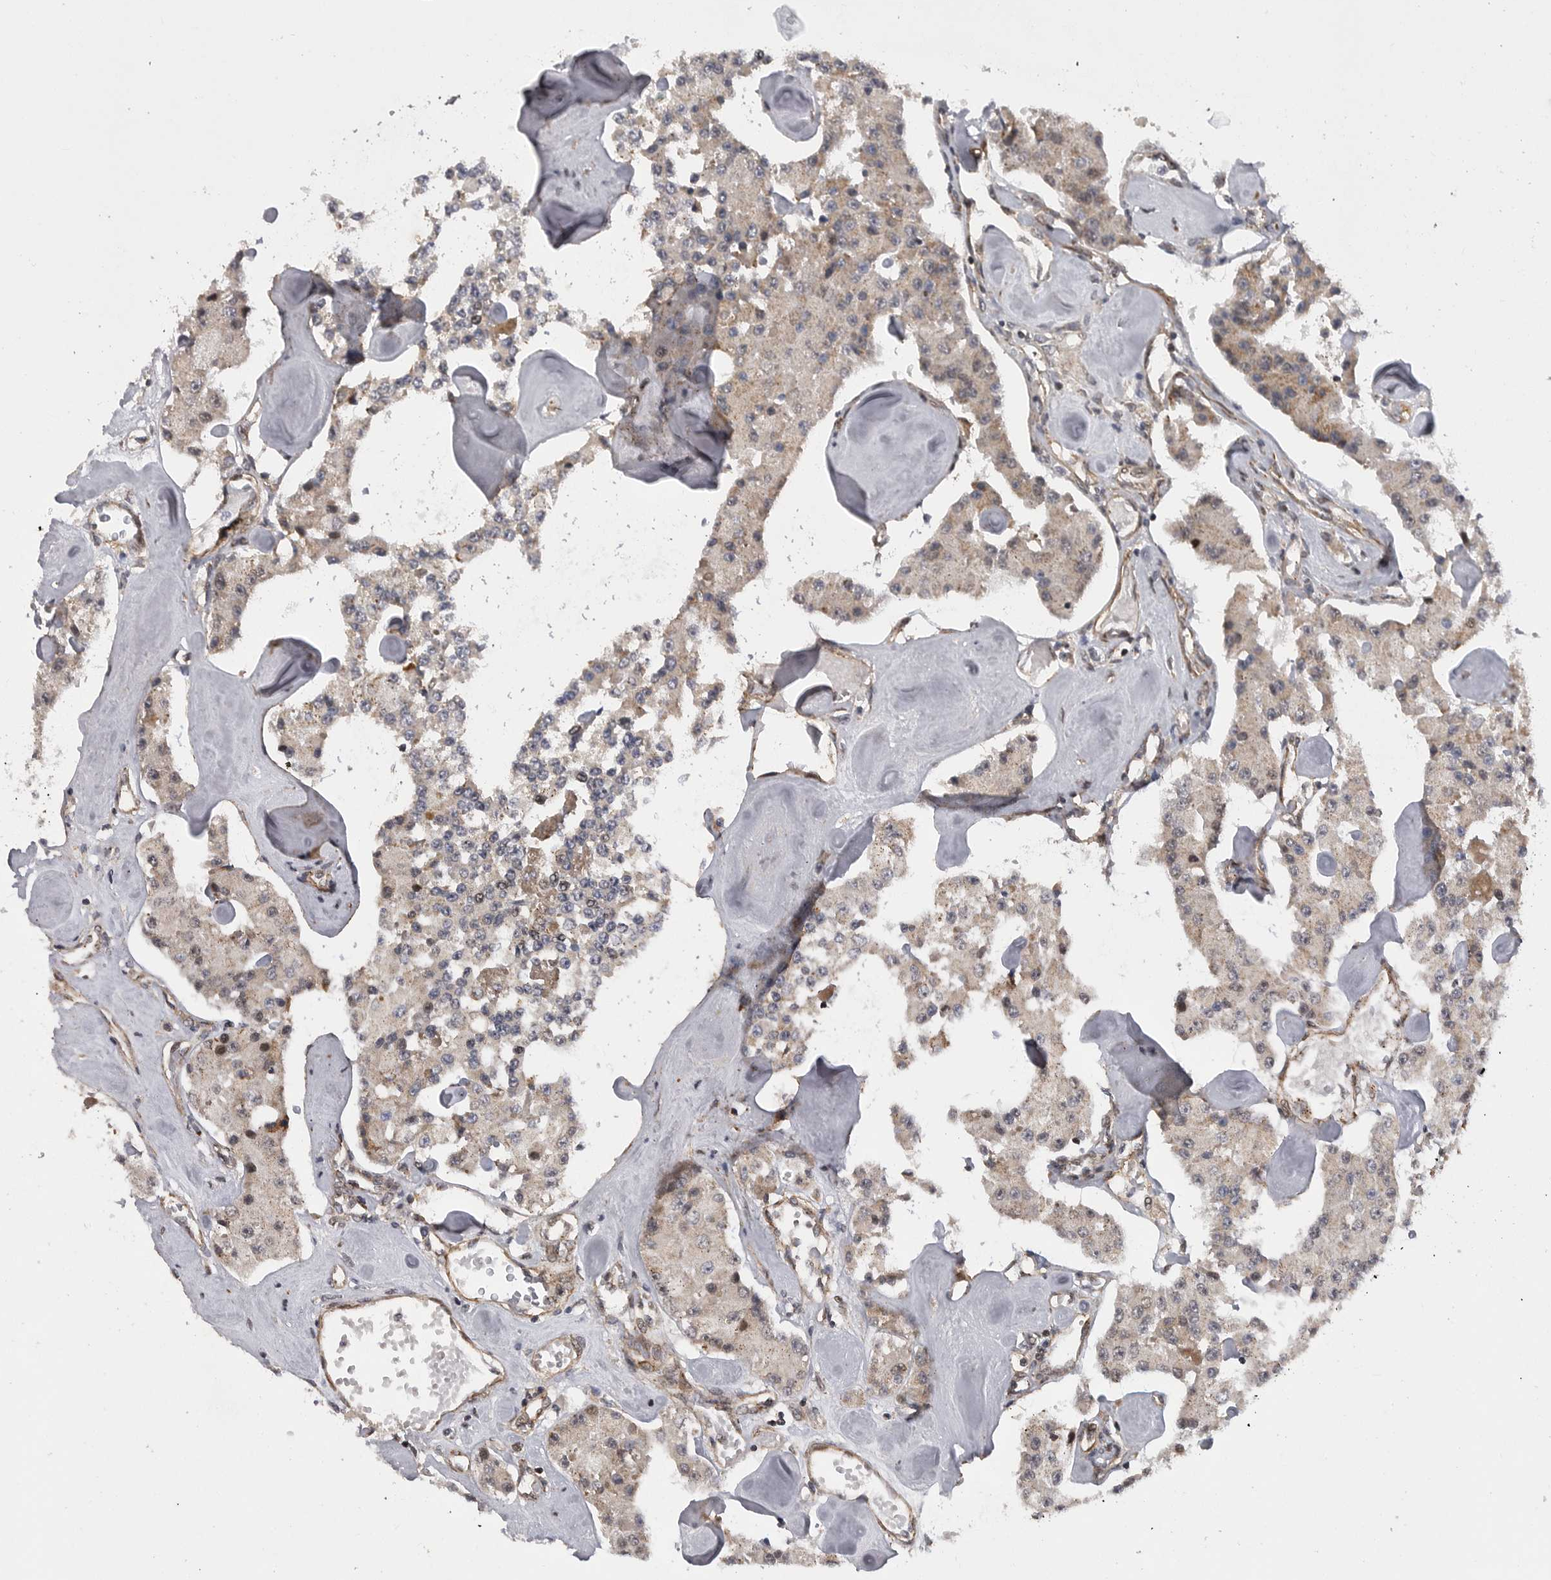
{"staining": {"intensity": "weak", "quantity": "<25%", "location": "cytoplasmic/membranous"}, "tissue": "carcinoid", "cell_type": "Tumor cells", "image_type": "cancer", "snomed": [{"axis": "morphology", "description": "Carcinoid, malignant, NOS"}, {"axis": "topography", "description": "Pancreas"}], "caption": "Immunohistochemistry (IHC) micrograph of neoplastic tissue: carcinoid (malignant) stained with DAB (3,3'-diaminobenzidine) exhibits no significant protein positivity in tumor cells.", "gene": "TMPRSS11F", "patient": {"sex": "male", "age": 41}}